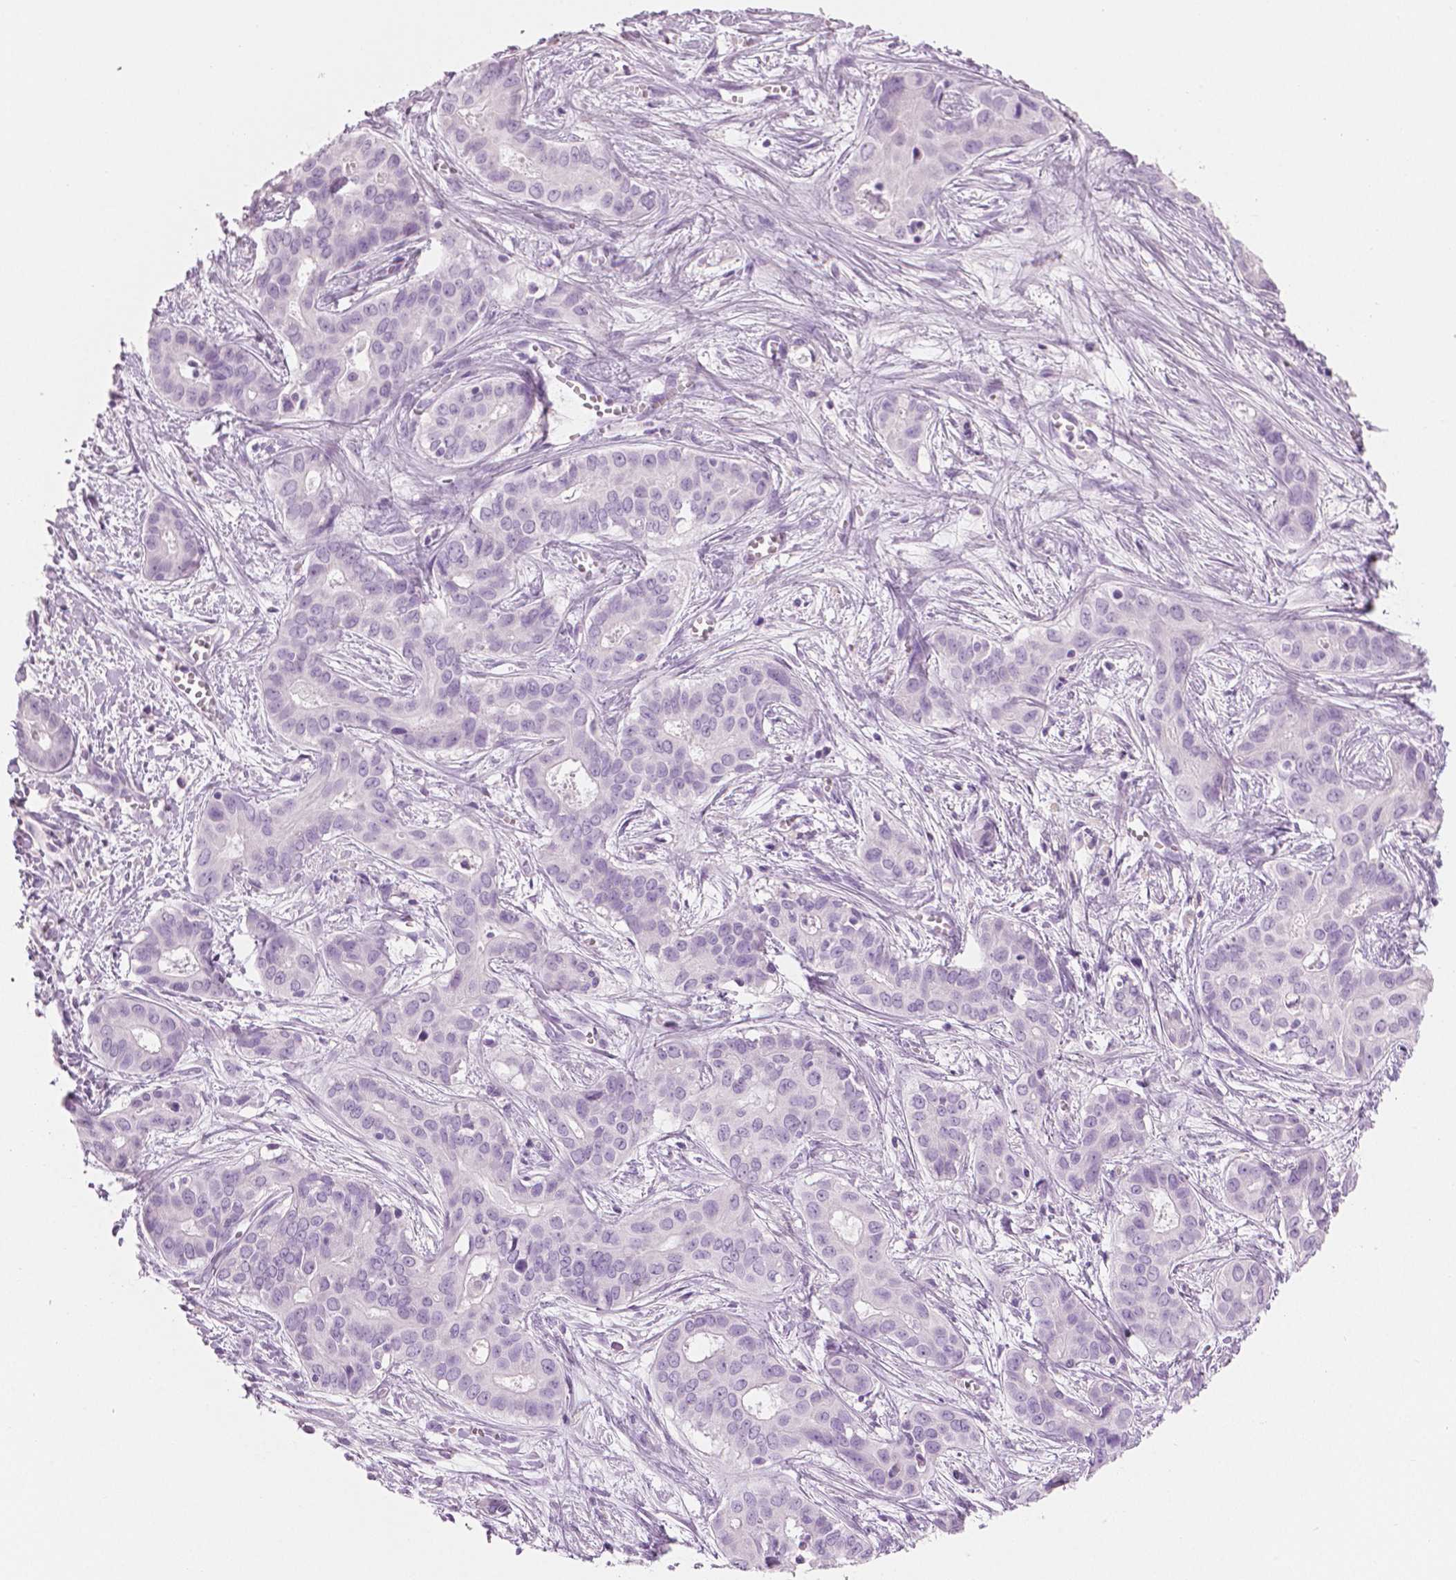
{"staining": {"intensity": "negative", "quantity": "none", "location": "none"}, "tissue": "liver cancer", "cell_type": "Tumor cells", "image_type": "cancer", "snomed": [{"axis": "morphology", "description": "Cholangiocarcinoma"}, {"axis": "topography", "description": "Liver"}], "caption": "An immunohistochemistry histopathology image of liver cholangiocarcinoma is shown. There is no staining in tumor cells of liver cholangiocarcinoma.", "gene": "PLIN4", "patient": {"sex": "female", "age": 65}}